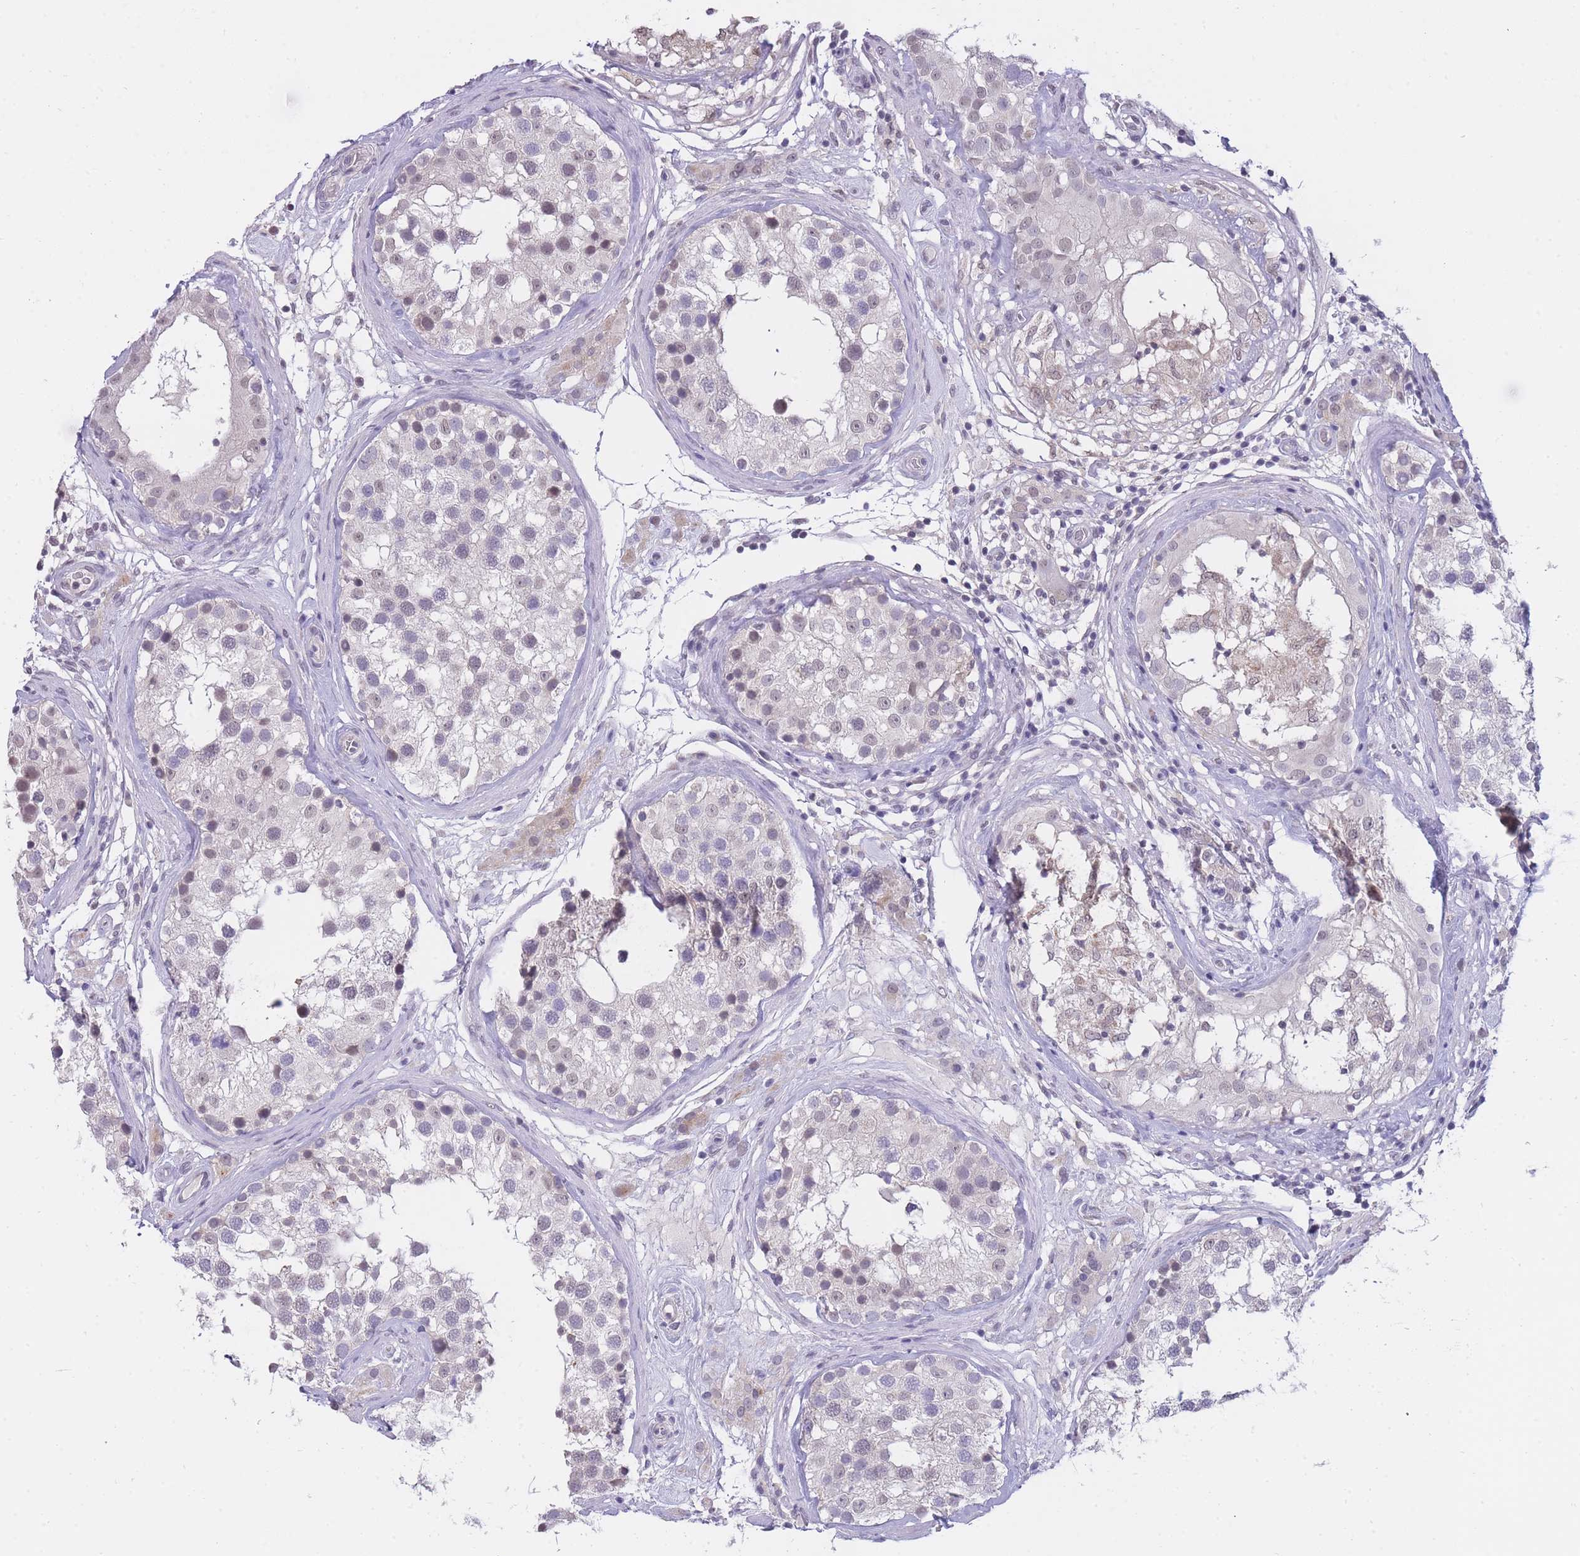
{"staining": {"intensity": "weak", "quantity": "<25%", "location": "nuclear"}, "tissue": "testis", "cell_type": "Cells in seminiferous ducts", "image_type": "normal", "snomed": [{"axis": "morphology", "description": "Normal tissue, NOS"}, {"axis": "topography", "description": "Testis"}], "caption": "Immunohistochemical staining of unremarkable testis reveals no significant positivity in cells in seminiferous ducts. (Stains: DAB IHC with hematoxylin counter stain, Microscopy: brightfield microscopy at high magnification).", "gene": "GOLGA6L1", "patient": {"sex": "male", "age": 46}}